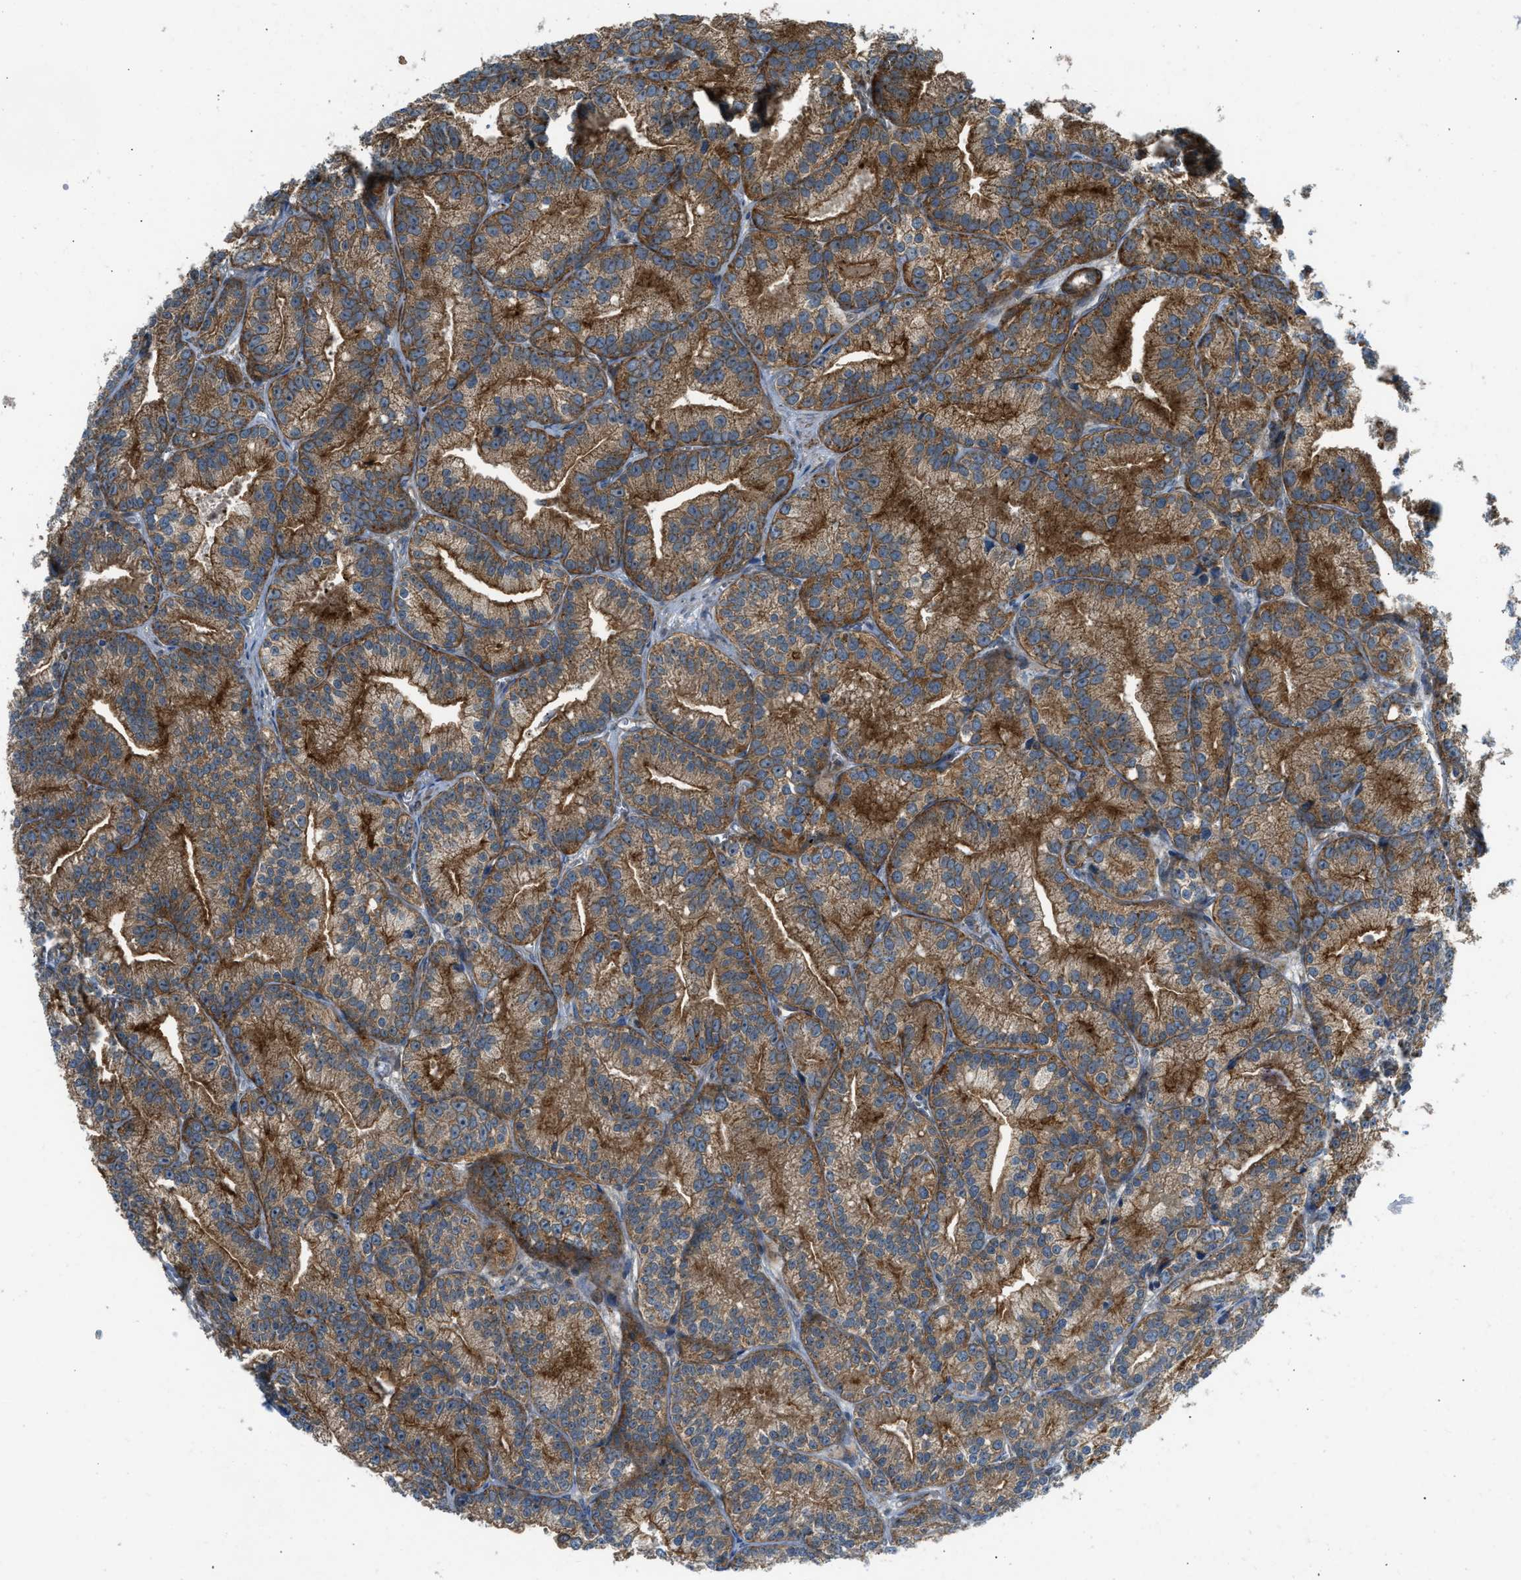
{"staining": {"intensity": "moderate", "quantity": ">75%", "location": "cytoplasmic/membranous"}, "tissue": "prostate cancer", "cell_type": "Tumor cells", "image_type": "cancer", "snomed": [{"axis": "morphology", "description": "Adenocarcinoma, Low grade"}, {"axis": "topography", "description": "Prostate"}], "caption": "Moderate cytoplasmic/membranous staining is appreciated in about >75% of tumor cells in prostate adenocarcinoma (low-grade).", "gene": "SESN2", "patient": {"sex": "male", "age": 89}}